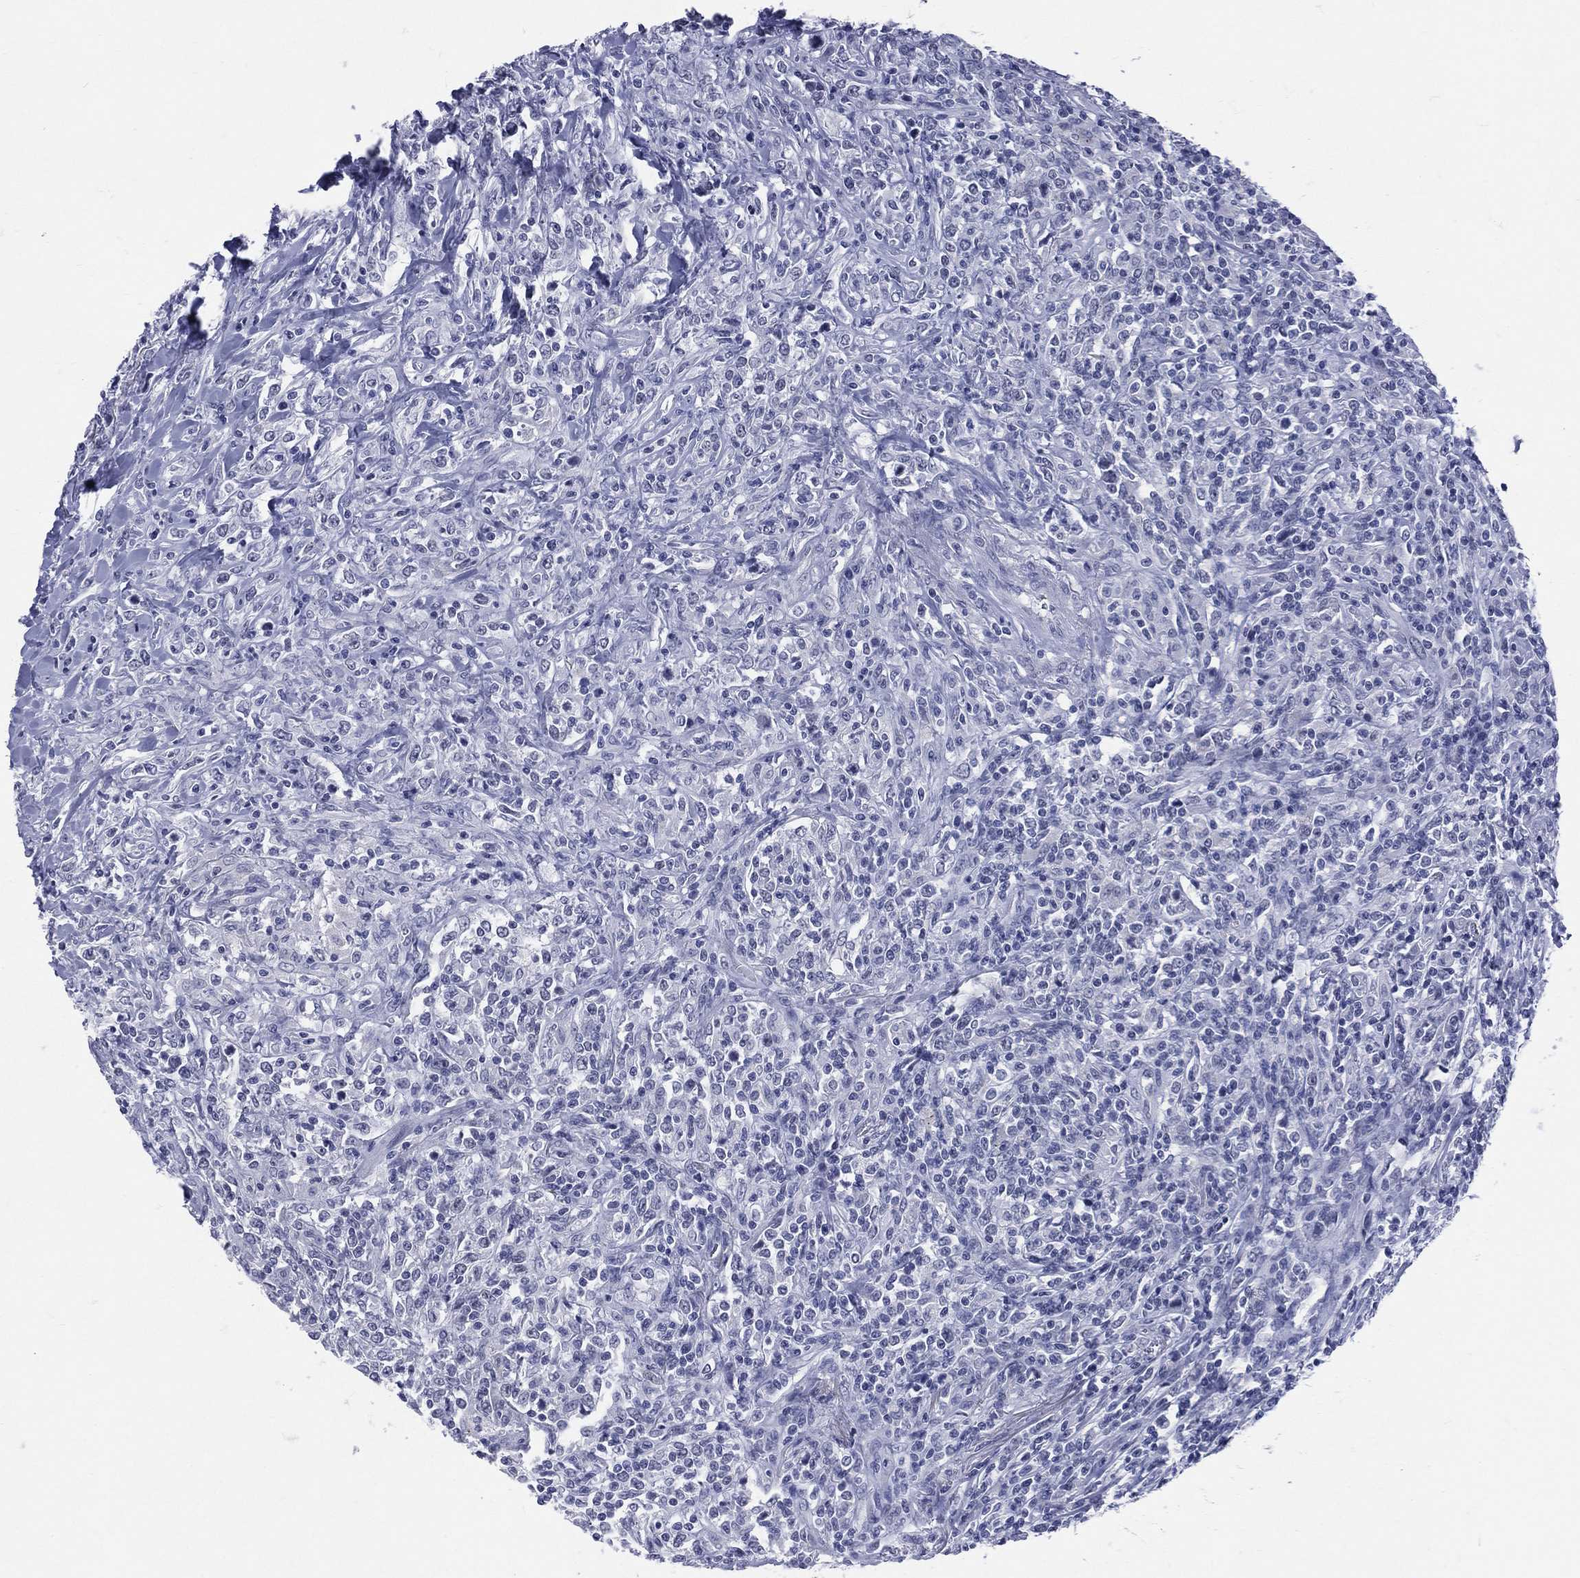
{"staining": {"intensity": "negative", "quantity": "none", "location": "none"}, "tissue": "lymphoma", "cell_type": "Tumor cells", "image_type": "cancer", "snomed": [{"axis": "morphology", "description": "Malignant lymphoma, non-Hodgkin's type, High grade"}, {"axis": "topography", "description": "Lung"}], "caption": "A high-resolution micrograph shows immunohistochemistry (IHC) staining of lymphoma, which exhibits no significant positivity in tumor cells.", "gene": "MLLT10", "patient": {"sex": "male", "age": 79}}